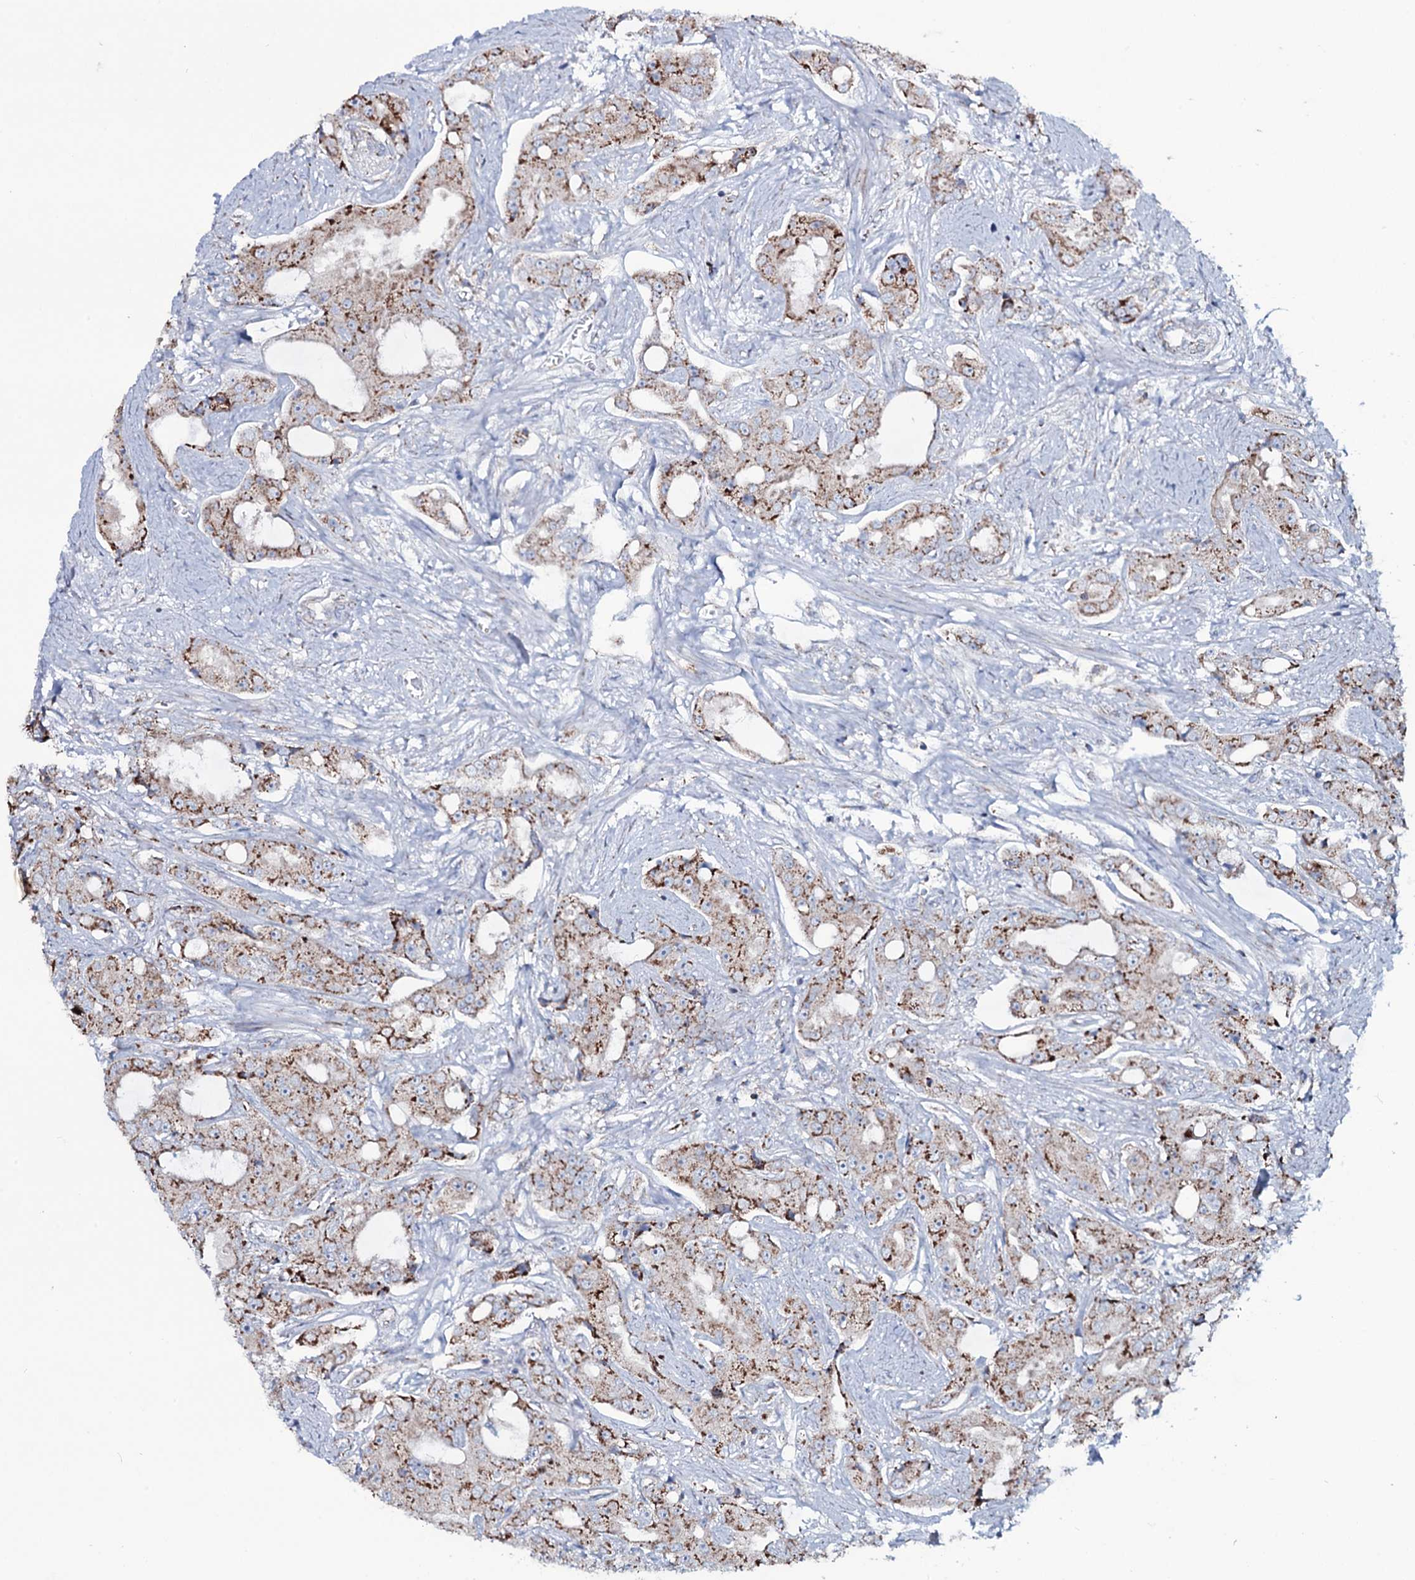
{"staining": {"intensity": "strong", "quantity": ">75%", "location": "cytoplasmic/membranous"}, "tissue": "prostate cancer", "cell_type": "Tumor cells", "image_type": "cancer", "snomed": [{"axis": "morphology", "description": "Adenocarcinoma, High grade"}, {"axis": "topography", "description": "Prostate"}], "caption": "The micrograph displays a brown stain indicating the presence of a protein in the cytoplasmic/membranous of tumor cells in prostate high-grade adenocarcinoma. Using DAB (brown) and hematoxylin (blue) stains, captured at high magnification using brightfield microscopy.", "gene": "MRPS35", "patient": {"sex": "male", "age": 73}}